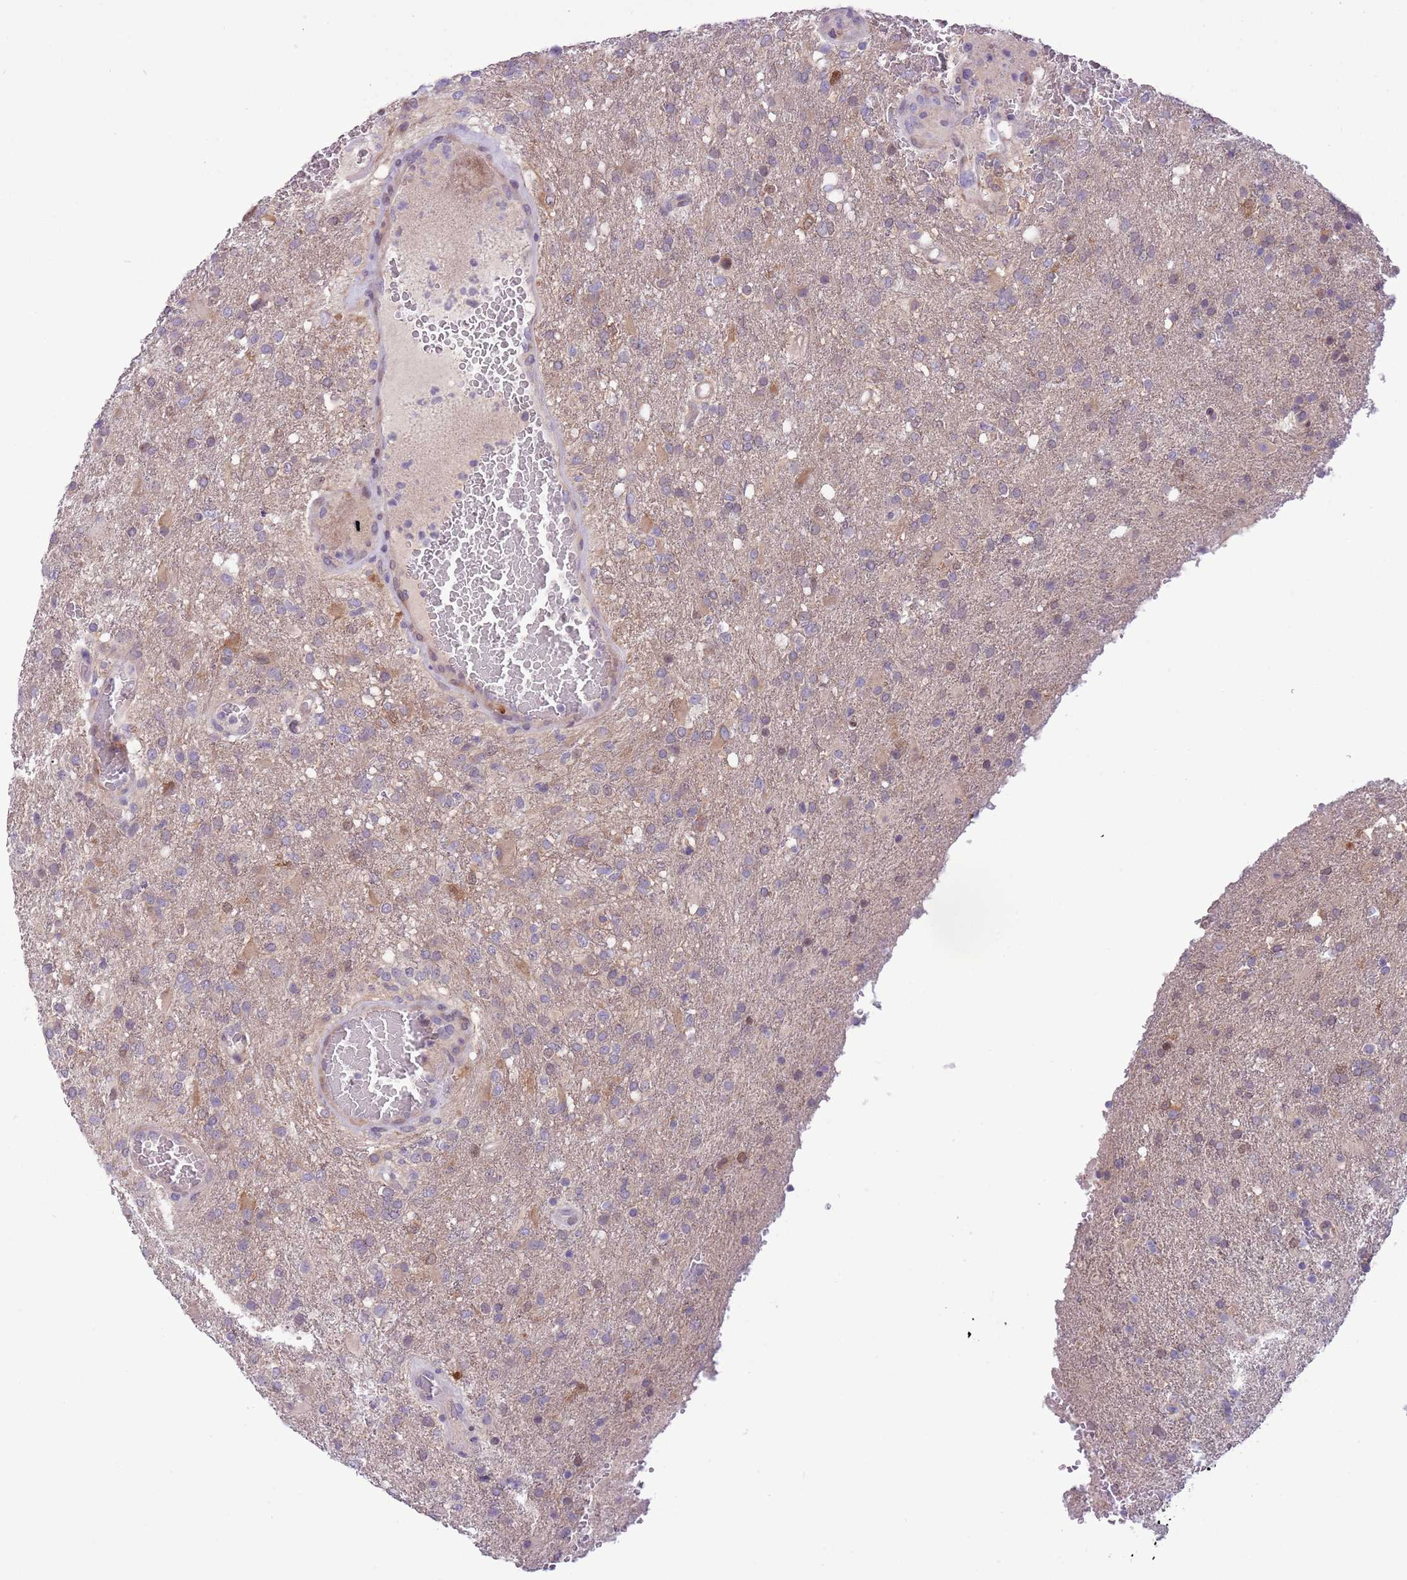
{"staining": {"intensity": "negative", "quantity": "none", "location": "none"}, "tissue": "glioma", "cell_type": "Tumor cells", "image_type": "cancer", "snomed": [{"axis": "morphology", "description": "Glioma, malignant, High grade"}, {"axis": "topography", "description": "Brain"}], "caption": "This is an IHC photomicrograph of malignant high-grade glioma. There is no staining in tumor cells.", "gene": "CCND2", "patient": {"sex": "female", "age": 74}}